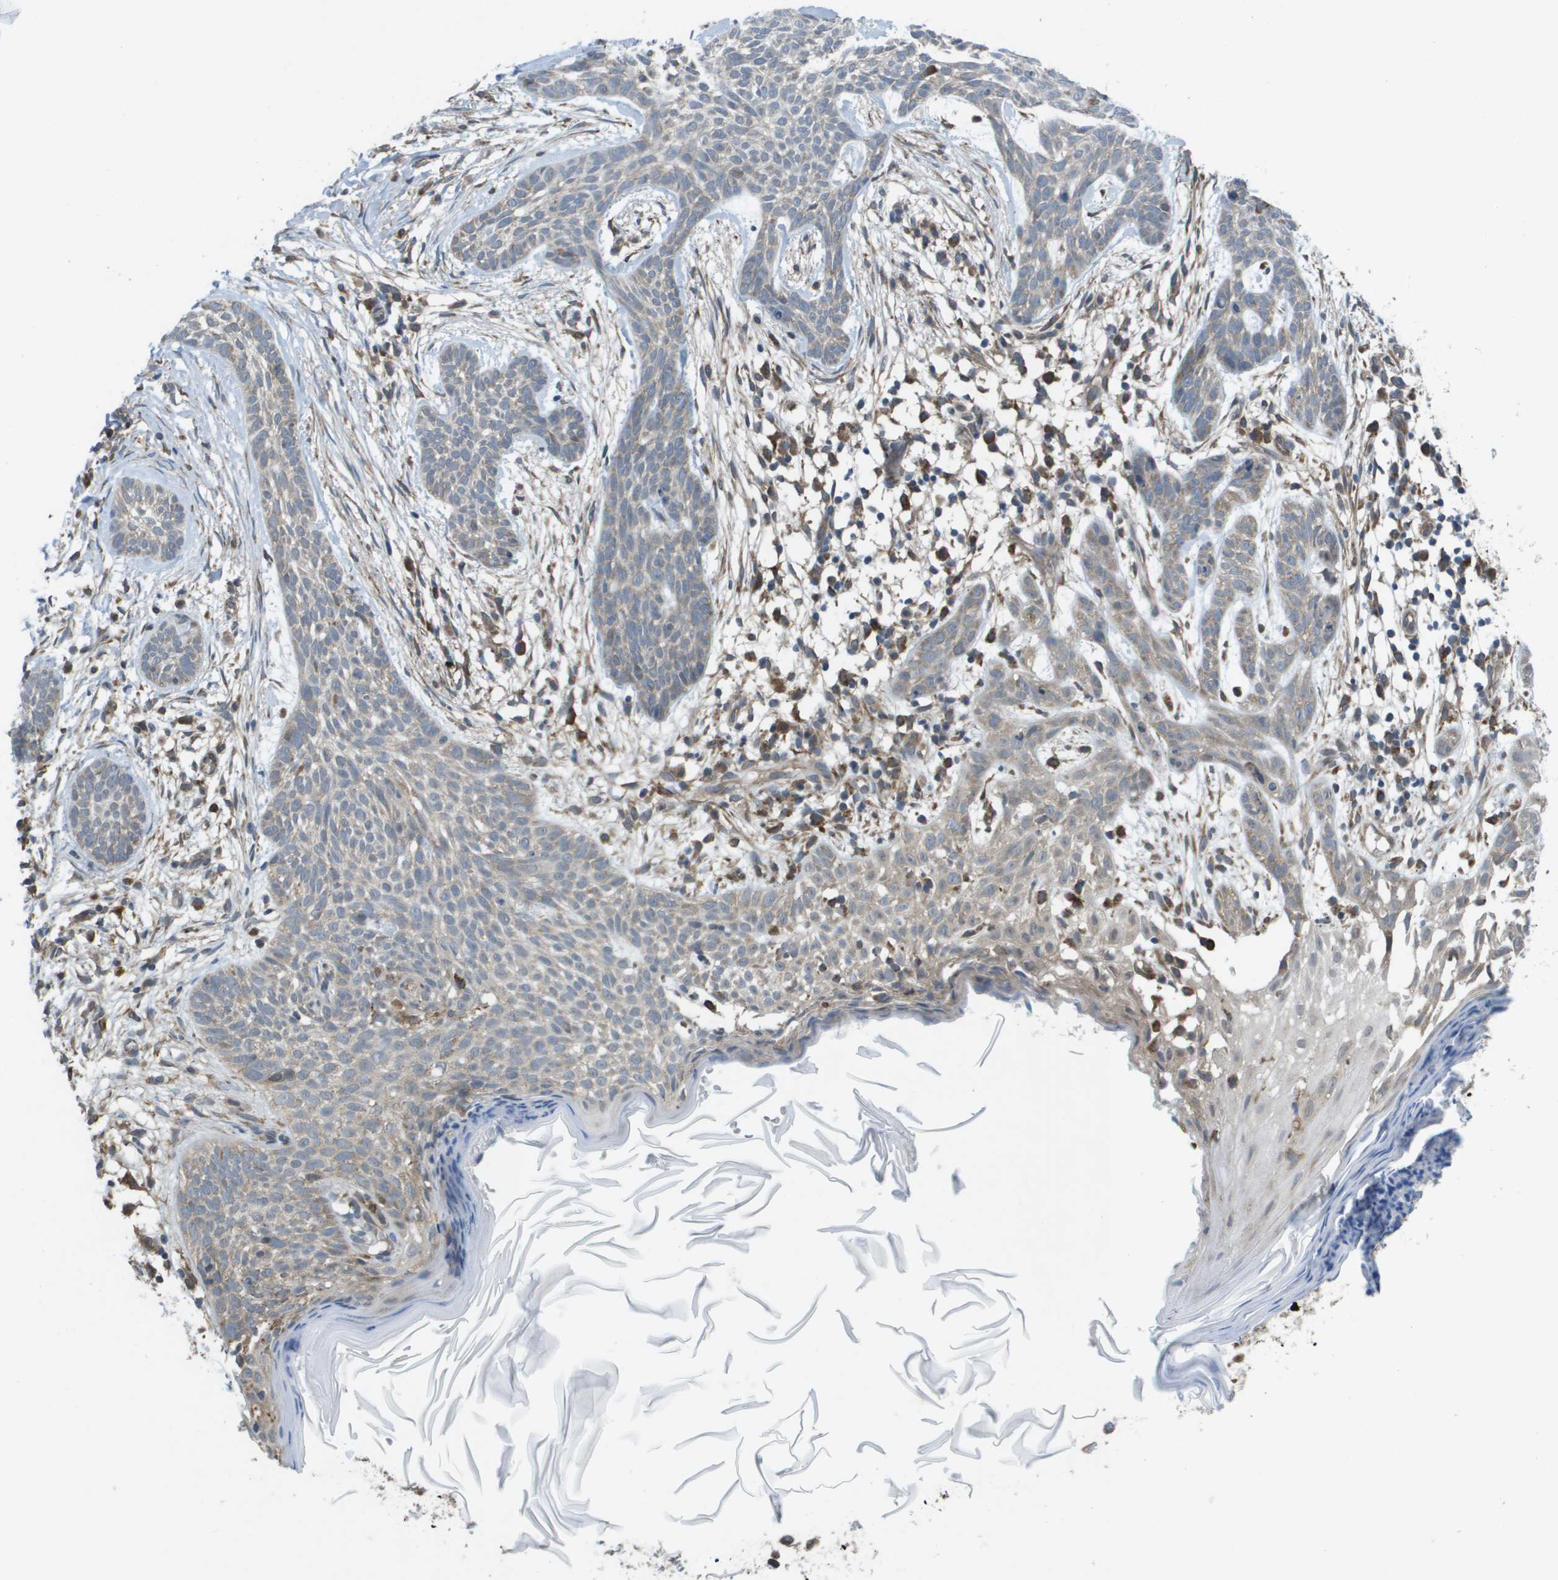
{"staining": {"intensity": "weak", "quantity": "25%-75%", "location": "cytoplasmic/membranous"}, "tissue": "skin cancer", "cell_type": "Tumor cells", "image_type": "cancer", "snomed": [{"axis": "morphology", "description": "Basal cell carcinoma"}, {"axis": "topography", "description": "Skin"}], "caption": "The micrograph demonstrates staining of skin cancer, revealing weak cytoplasmic/membranous protein positivity (brown color) within tumor cells.", "gene": "CLCN2", "patient": {"sex": "female", "age": 59}}